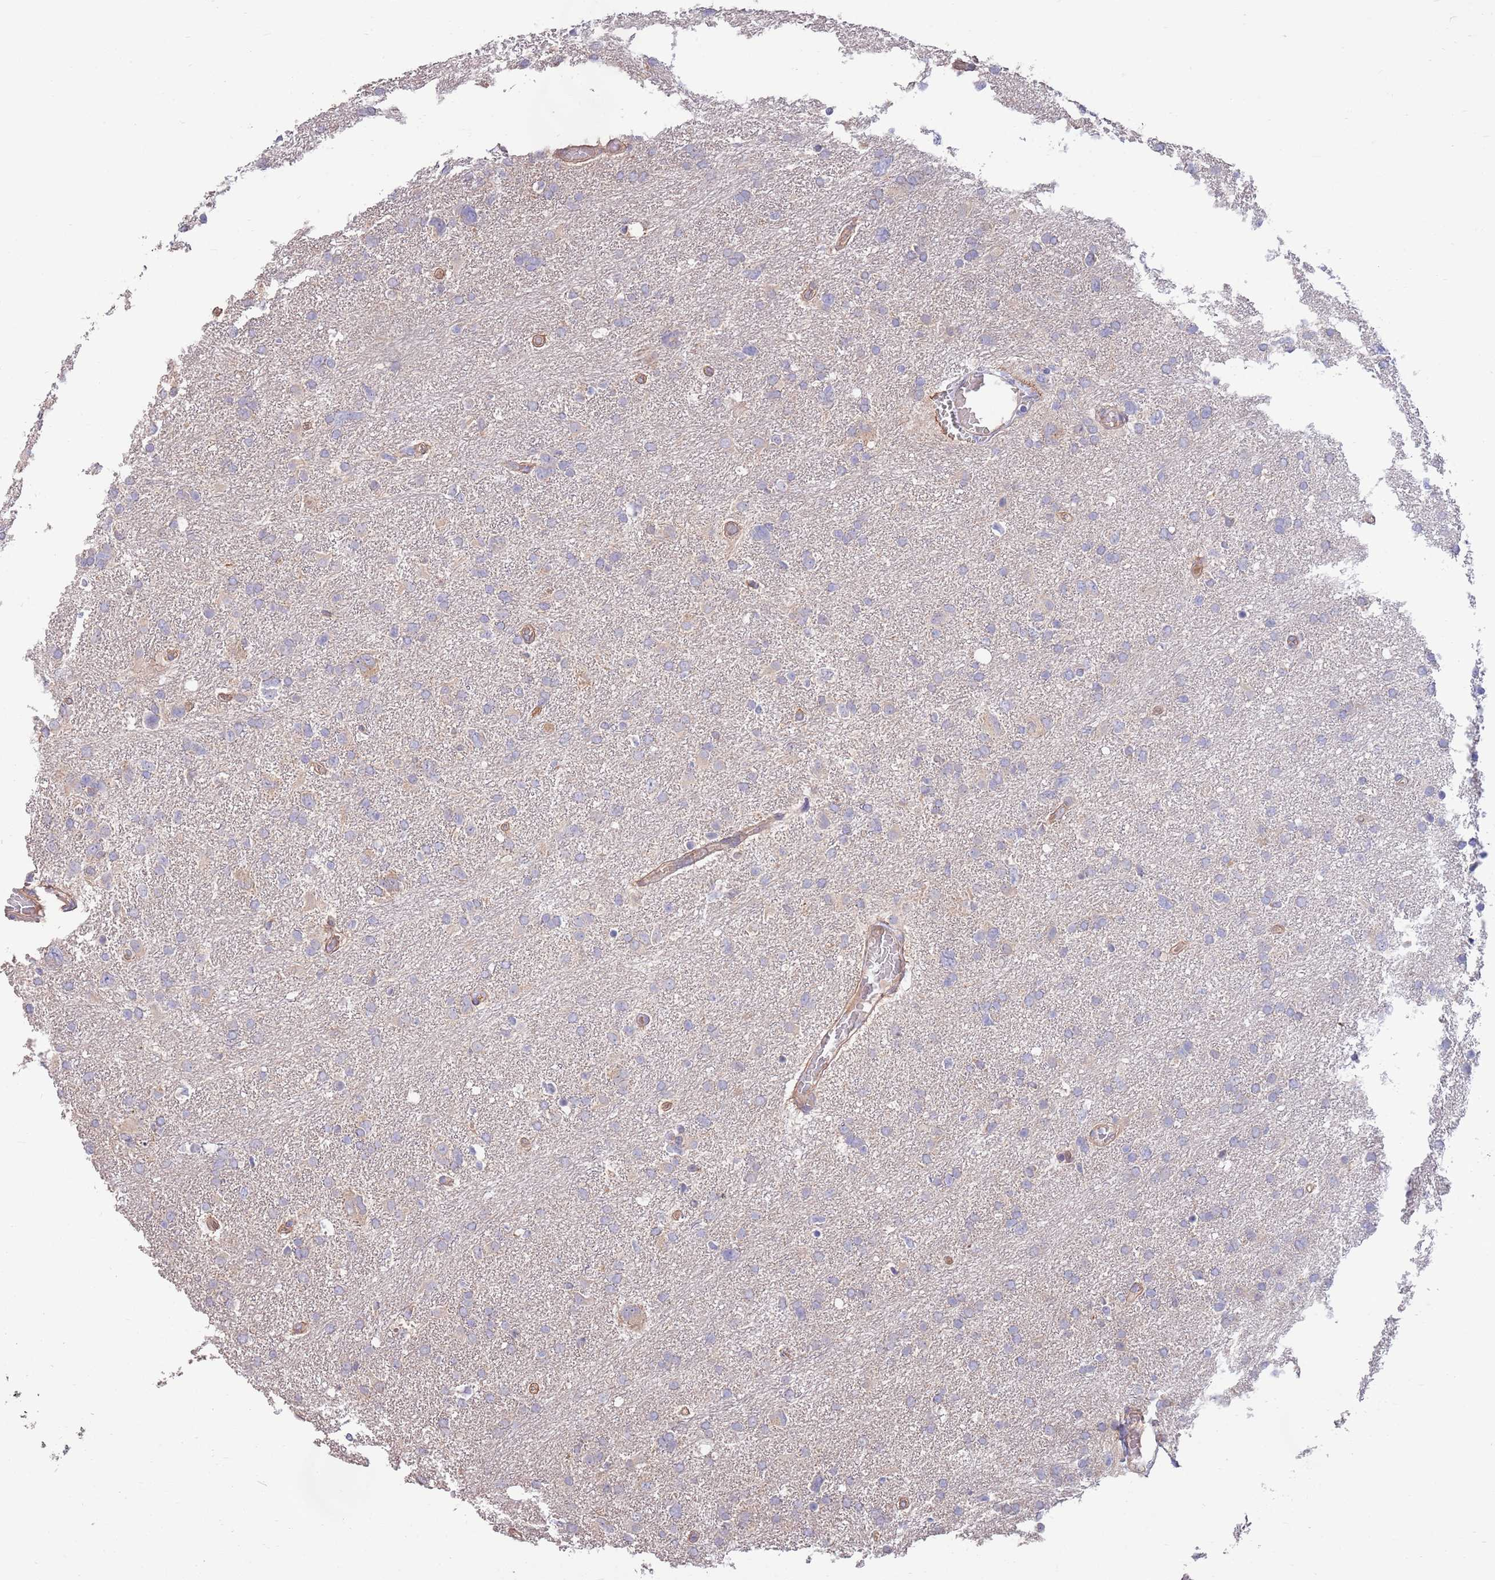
{"staining": {"intensity": "weak", "quantity": "<25%", "location": "cytoplasmic/membranous"}, "tissue": "glioma", "cell_type": "Tumor cells", "image_type": "cancer", "snomed": [{"axis": "morphology", "description": "Glioma, malignant, High grade"}, {"axis": "topography", "description": "Brain"}], "caption": "Human high-grade glioma (malignant) stained for a protein using IHC displays no positivity in tumor cells.", "gene": "MARVELD2", "patient": {"sex": "male", "age": 61}}